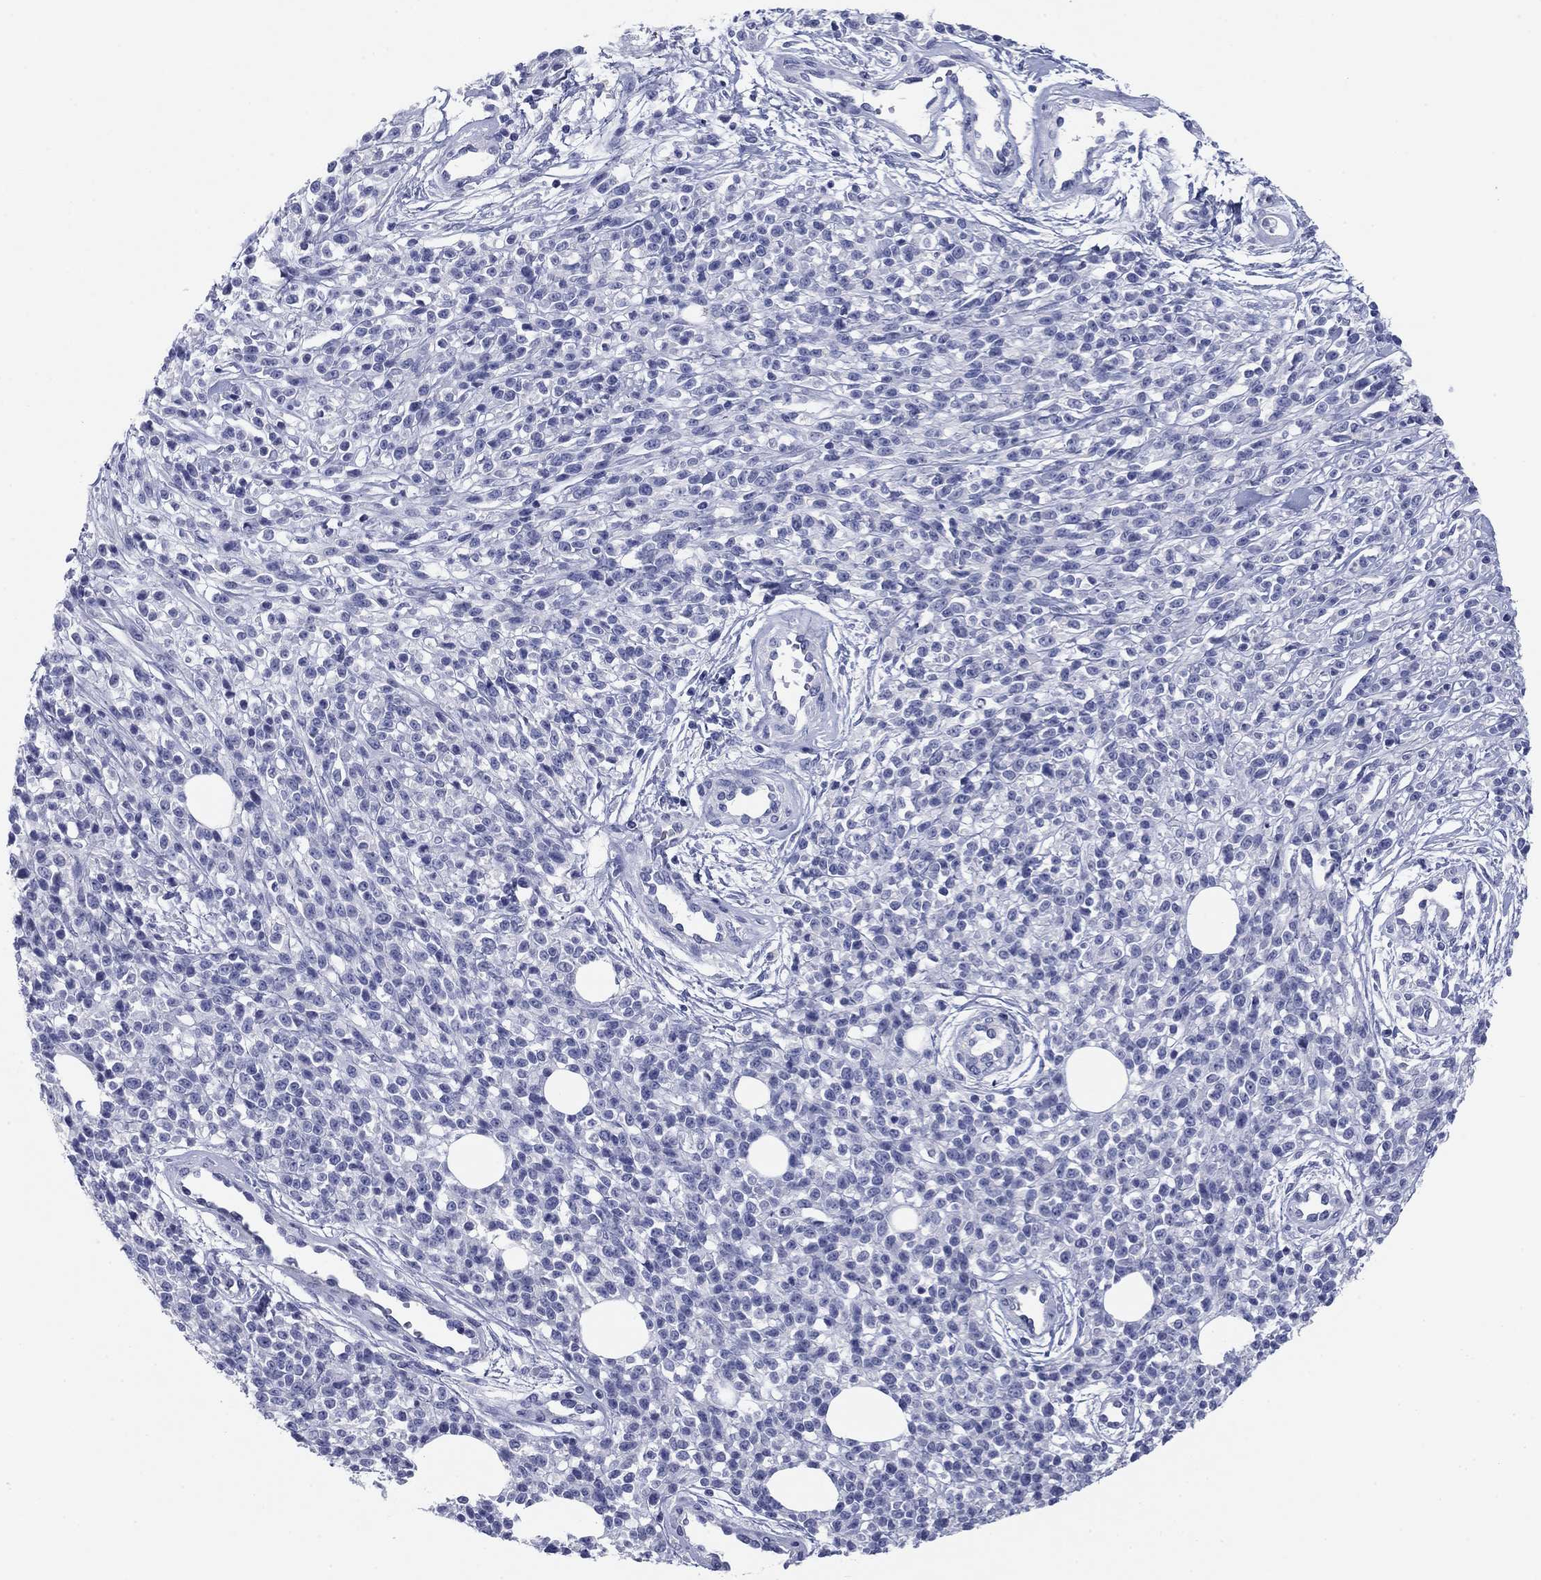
{"staining": {"intensity": "negative", "quantity": "none", "location": "none"}, "tissue": "melanoma", "cell_type": "Tumor cells", "image_type": "cancer", "snomed": [{"axis": "morphology", "description": "Malignant melanoma, NOS"}, {"axis": "topography", "description": "Skin"}, {"axis": "topography", "description": "Skin of trunk"}], "caption": "Malignant melanoma stained for a protein using immunohistochemistry shows no staining tumor cells.", "gene": "KCNH1", "patient": {"sex": "male", "age": 74}}